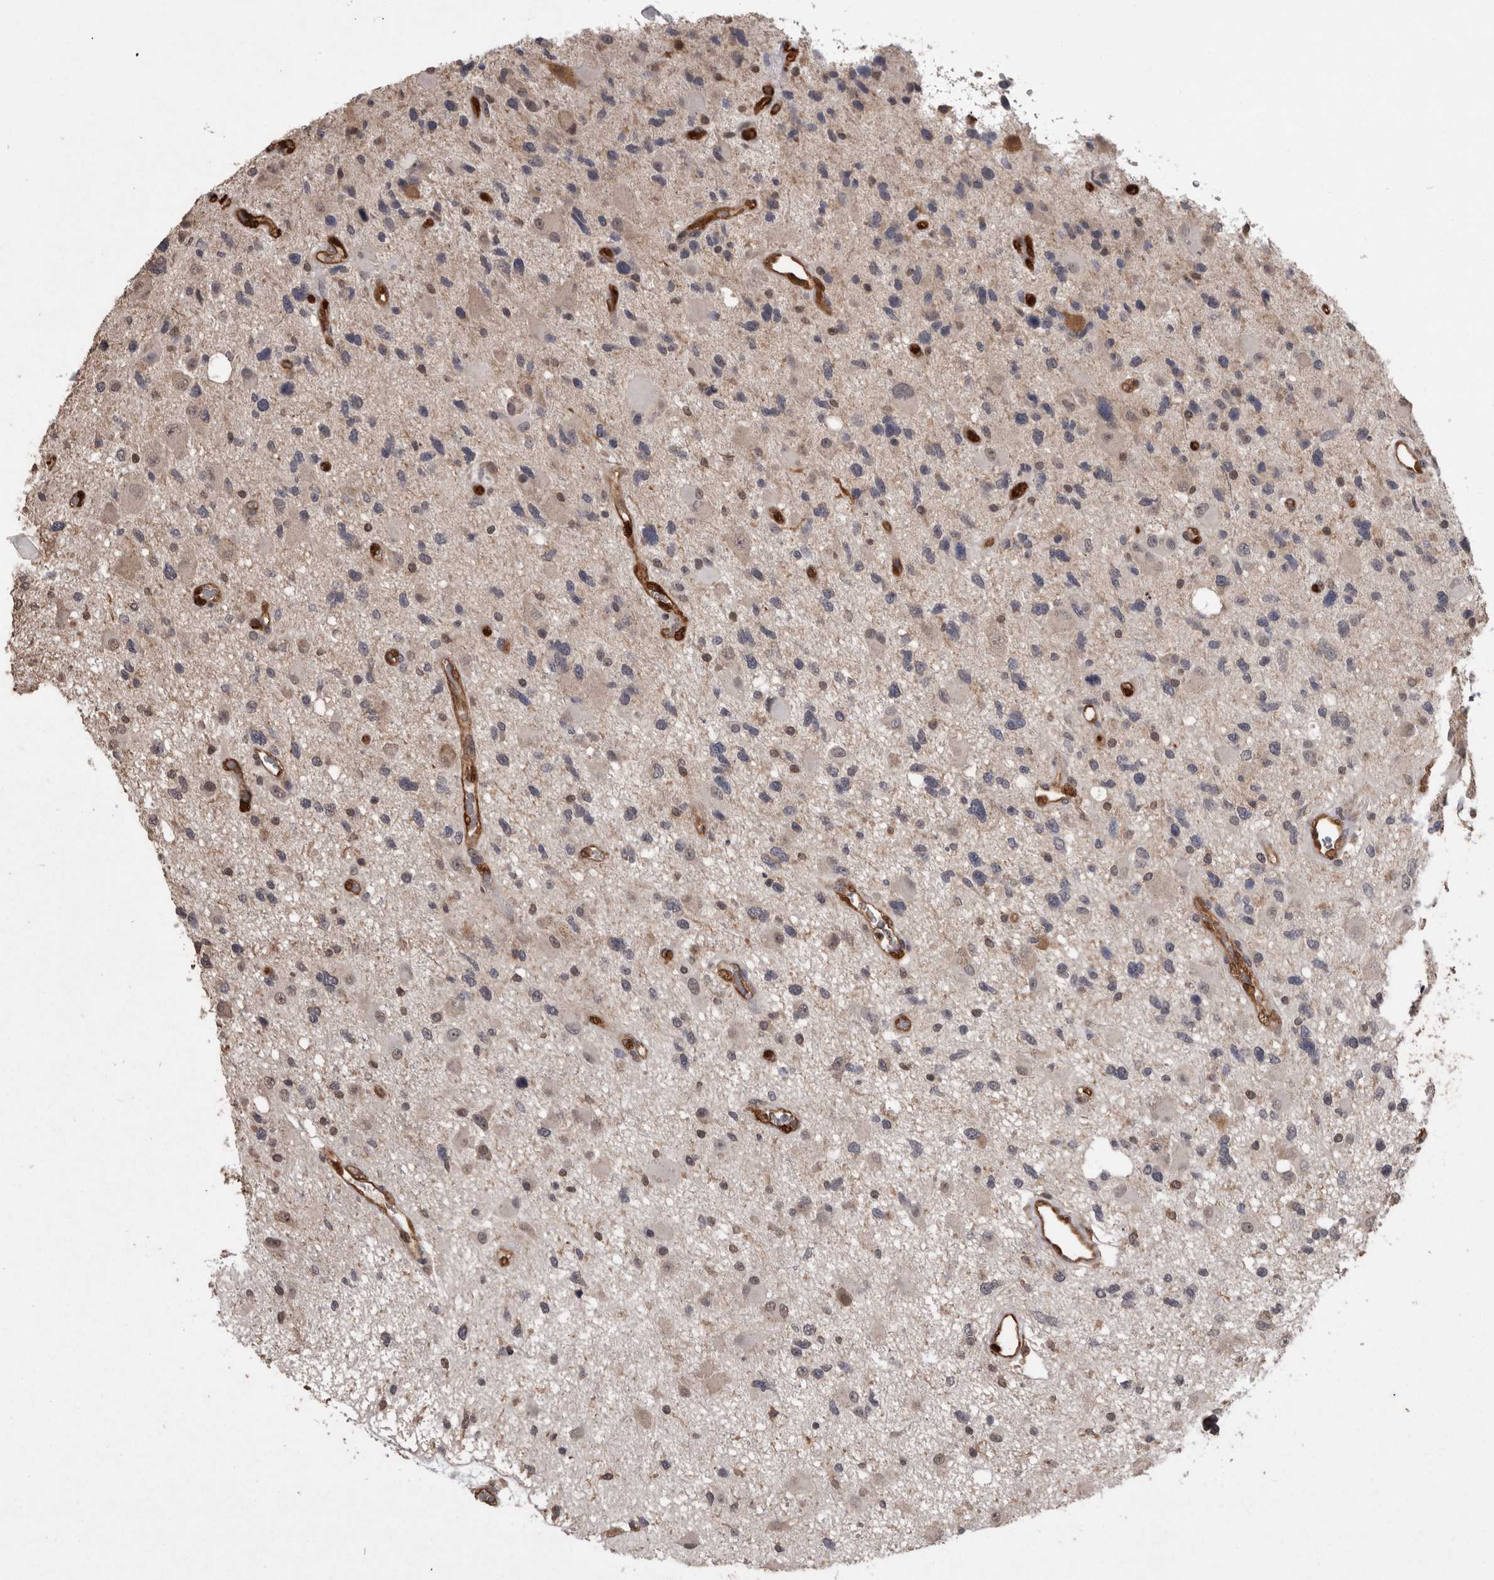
{"staining": {"intensity": "negative", "quantity": "none", "location": "none"}, "tissue": "glioma", "cell_type": "Tumor cells", "image_type": "cancer", "snomed": [{"axis": "morphology", "description": "Glioma, malignant, High grade"}, {"axis": "topography", "description": "Brain"}], "caption": "Tumor cells are negative for brown protein staining in malignant glioma (high-grade).", "gene": "LXN", "patient": {"sex": "male", "age": 33}}